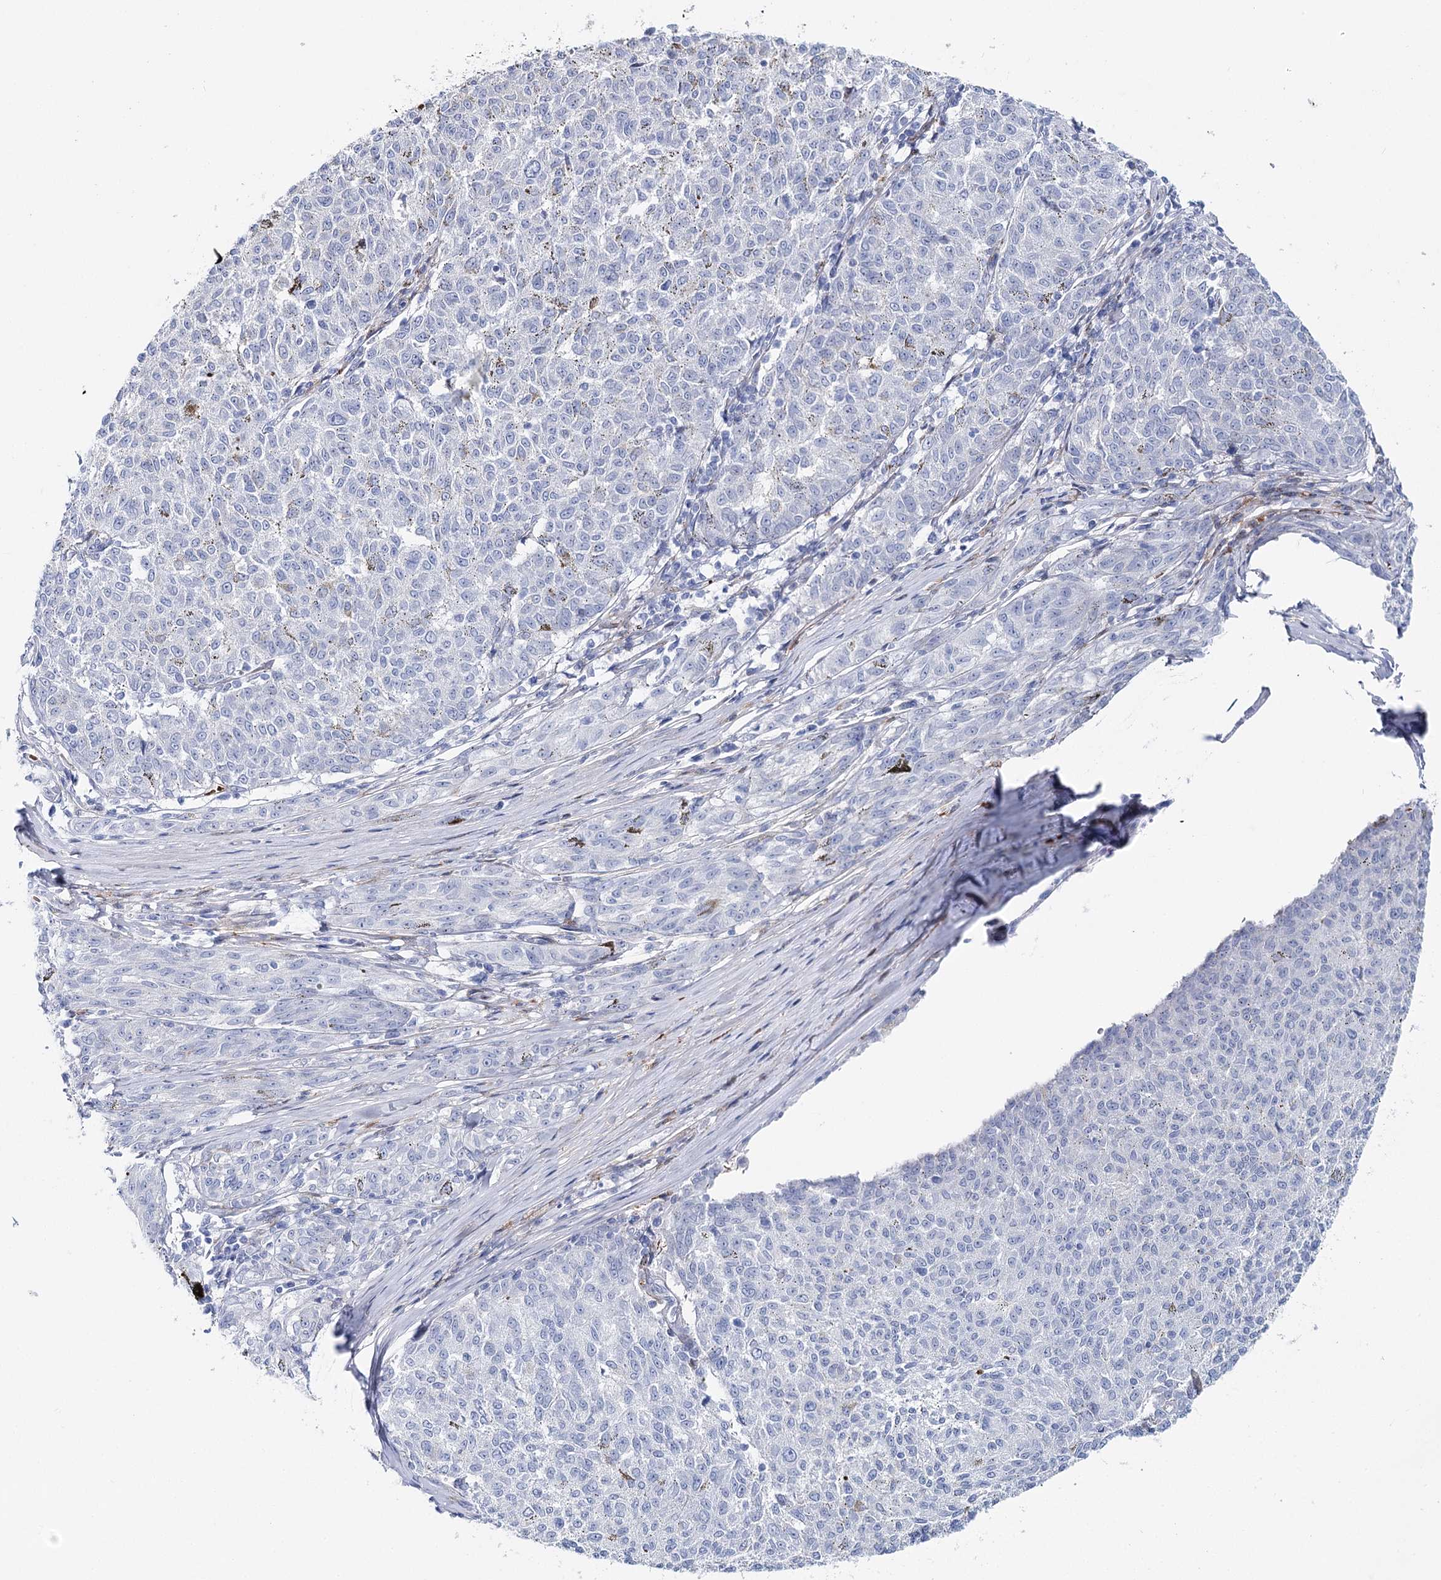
{"staining": {"intensity": "negative", "quantity": "none", "location": "none"}, "tissue": "melanoma", "cell_type": "Tumor cells", "image_type": "cancer", "snomed": [{"axis": "morphology", "description": "Malignant melanoma, NOS"}, {"axis": "topography", "description": "Skin"}], "caption": "The micrograph shows no staining of tumor cells in malignant melanoma.", "gene": "ANKRD23", "patient": {"sex": "female", "age": 72}}